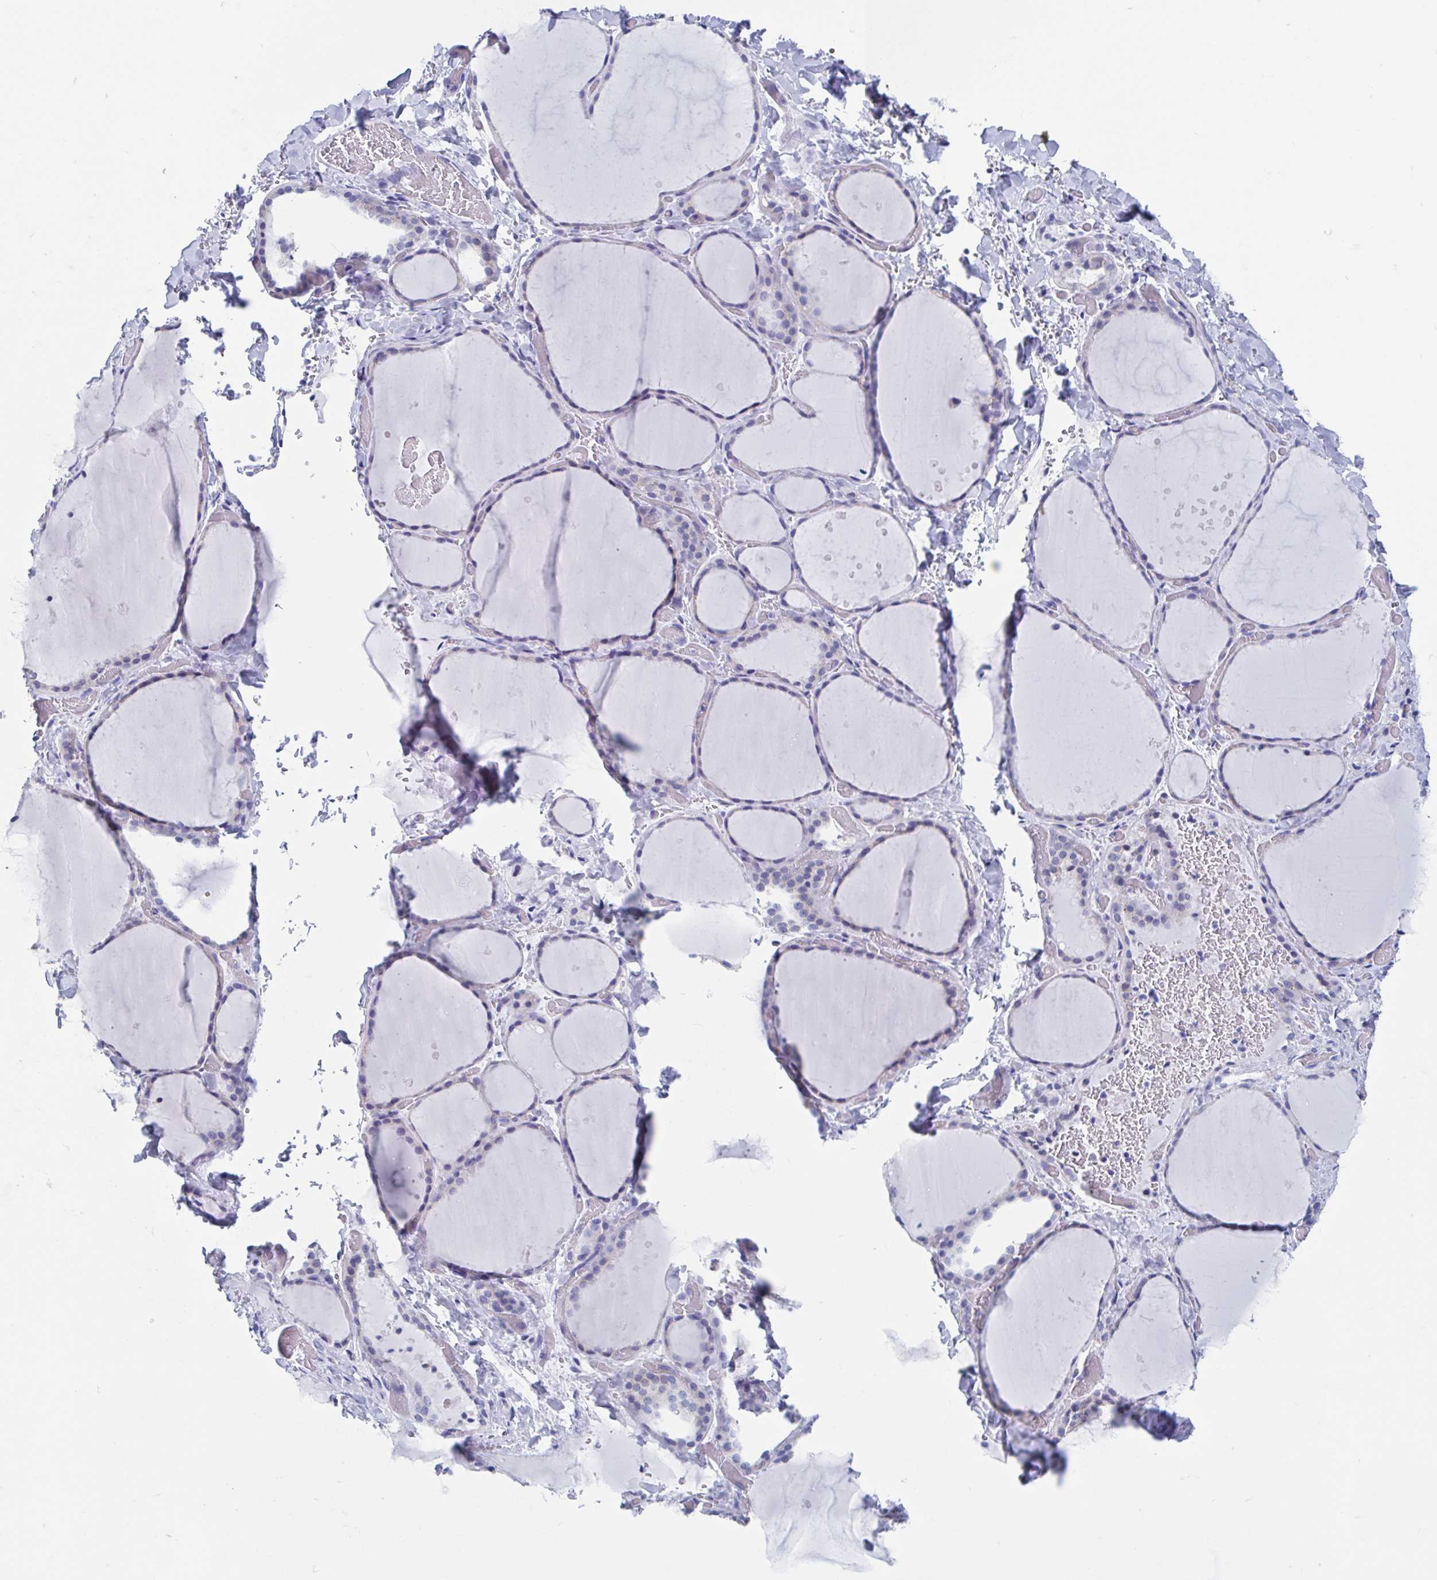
{"staining": {"intensity": "weak", "quantity": "<25%", "location": "cytoplasmic/membranous"}, "tissue": "thyroid gland", "cell_type": "Glandular cells", "image_type": "normal", "snomed": [{"axis": "morphology", "description": "Normal tissue, NOS"}, {"axis": "topography", "description": "Thyroid gland"}], "caption": "Immunohistochemistry (IHC) of benign human thyroid gland shows no positivity in glandular cells.", "gene": "SHCBP1L", "patient": {"sex": "female", "age": 36}}